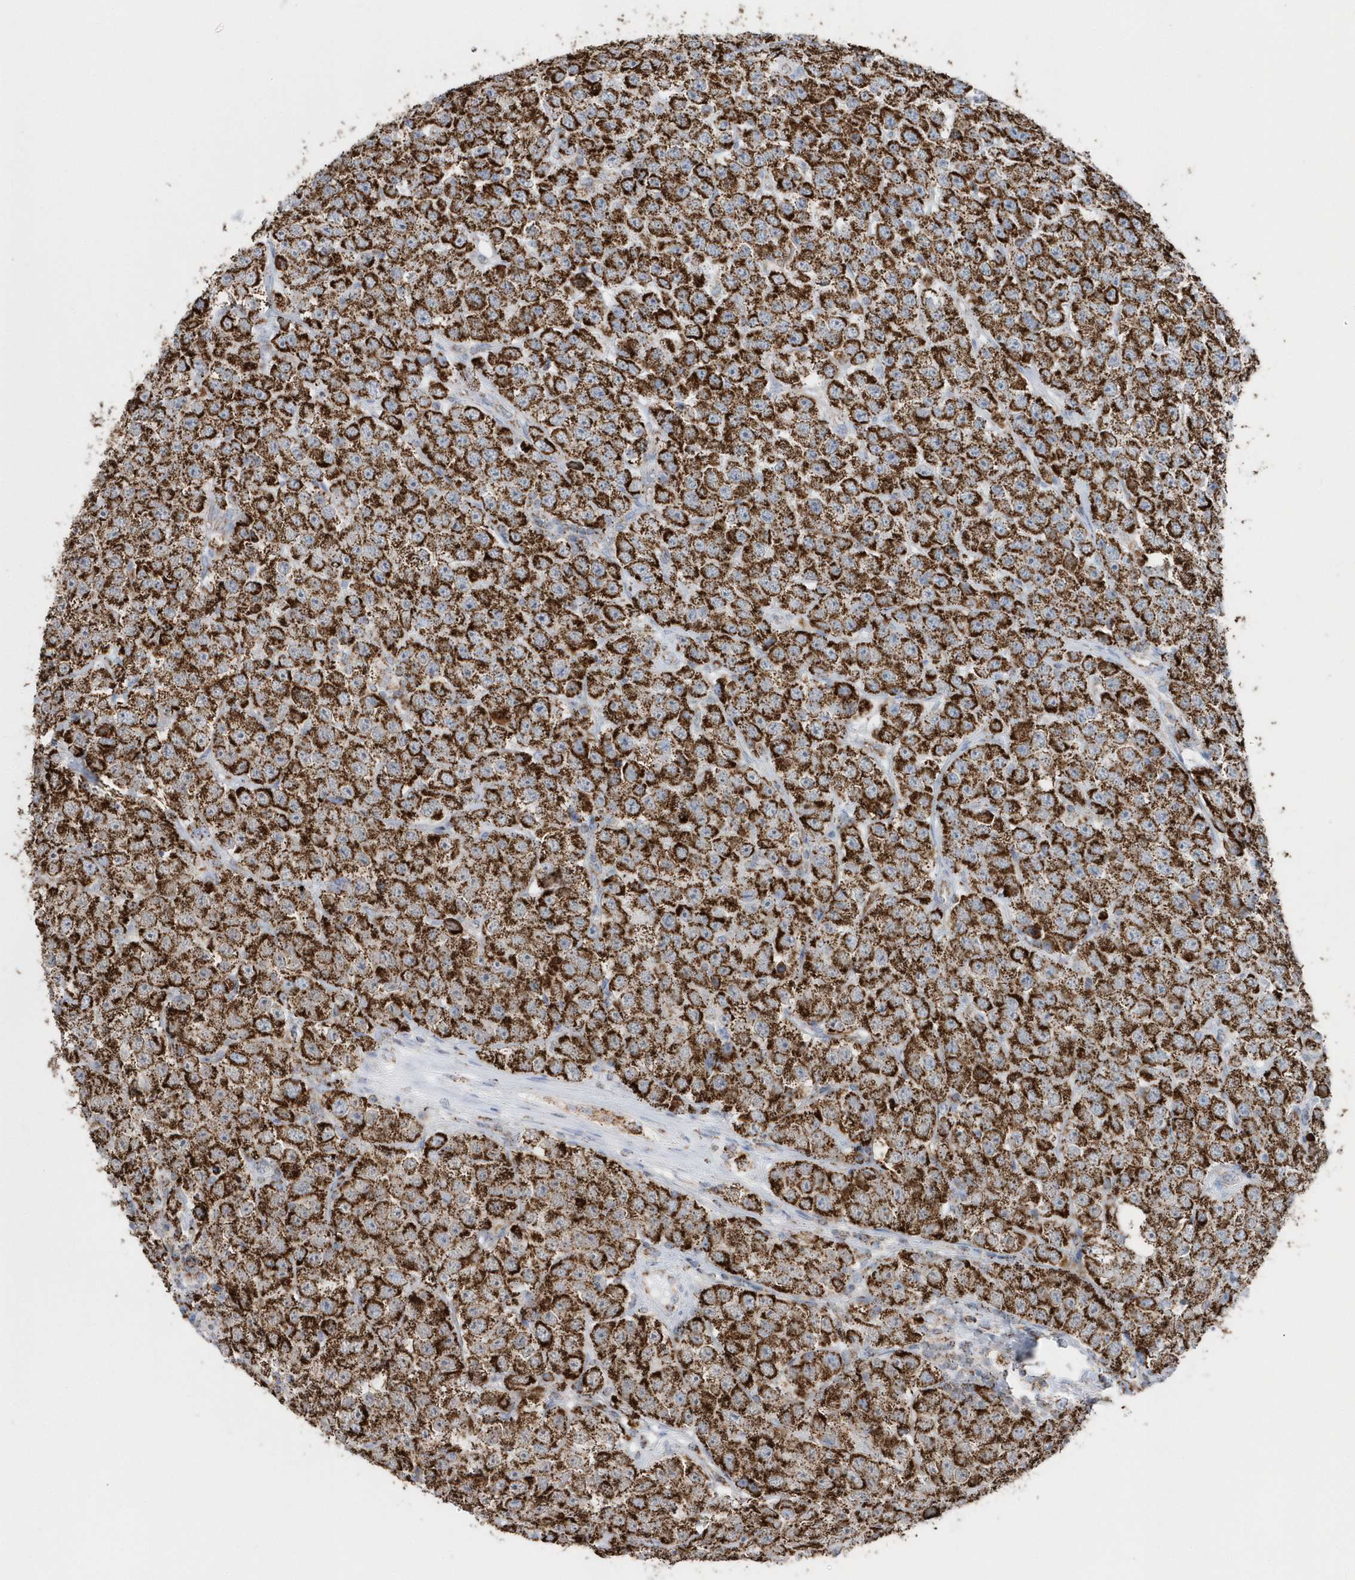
{"staining": {"intensity": "strong", "quantity": ">75%", "location": "cytoplasmic/membranous"}, "tissue": "testis cancer", "cell_type": "Tumor cells", "image_type": "cancer", "snomed": [{"axis": "morphology", "description": "Seminoma, NOS"}, {"axis": "topography", "description": "Testis"}], "caption": "A brown stain shows strong cytoplasmic/membranous expression of a protein in human testis cancer tumor cells. The staining was performed using DAB (3,3'-diaminobenzidine) to visualize the protein expression in brown, while the nuclei were stained in blue with hematoxylin (Magnification: 20x).", "gene": "TMCO6", "patient": {"sex": "male", "age": 28}}